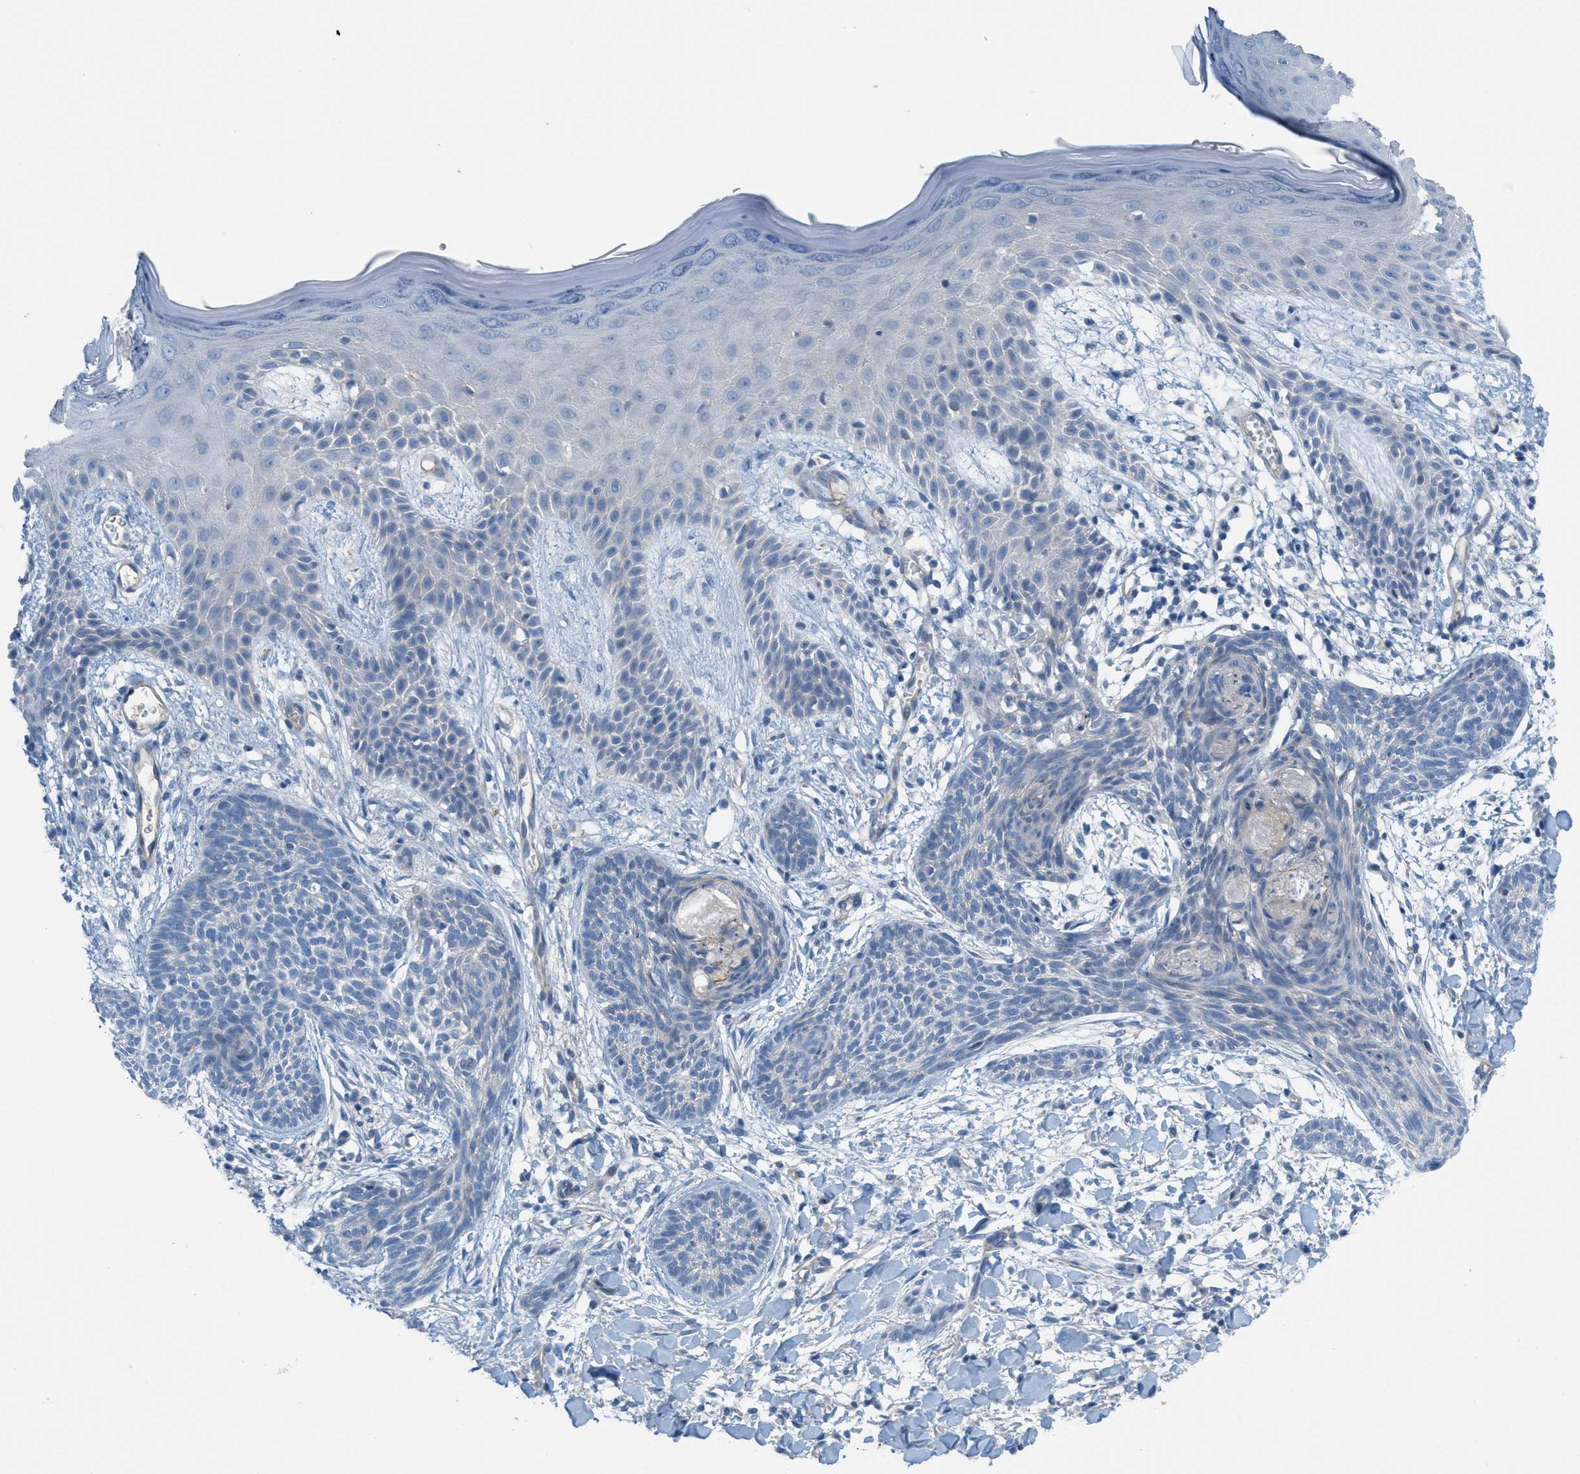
{"staining": {"intensity": "negative", "quantity": "none", "location": "none"}, "tissue": "skin cancer", "cell_type": "Tumor cells", "image_type": "cancer", "snomed": [{"axis": "morphology", "description": "Basal cell carcinoma"}, {"axis": "topography", "description": "Skin"}], "caption": "High power microscopy histopathology image of an immunohistochemistry photomicrograph of skin basal cell carcinoma, revealing no significant staining in tumor cells. (DAB (3,3'-diaminobenzidine) IHC visualized using brightfield microscopy, high magnification).", "gene": "CRB3", "patient": {"sex": "female", "age": 59}}